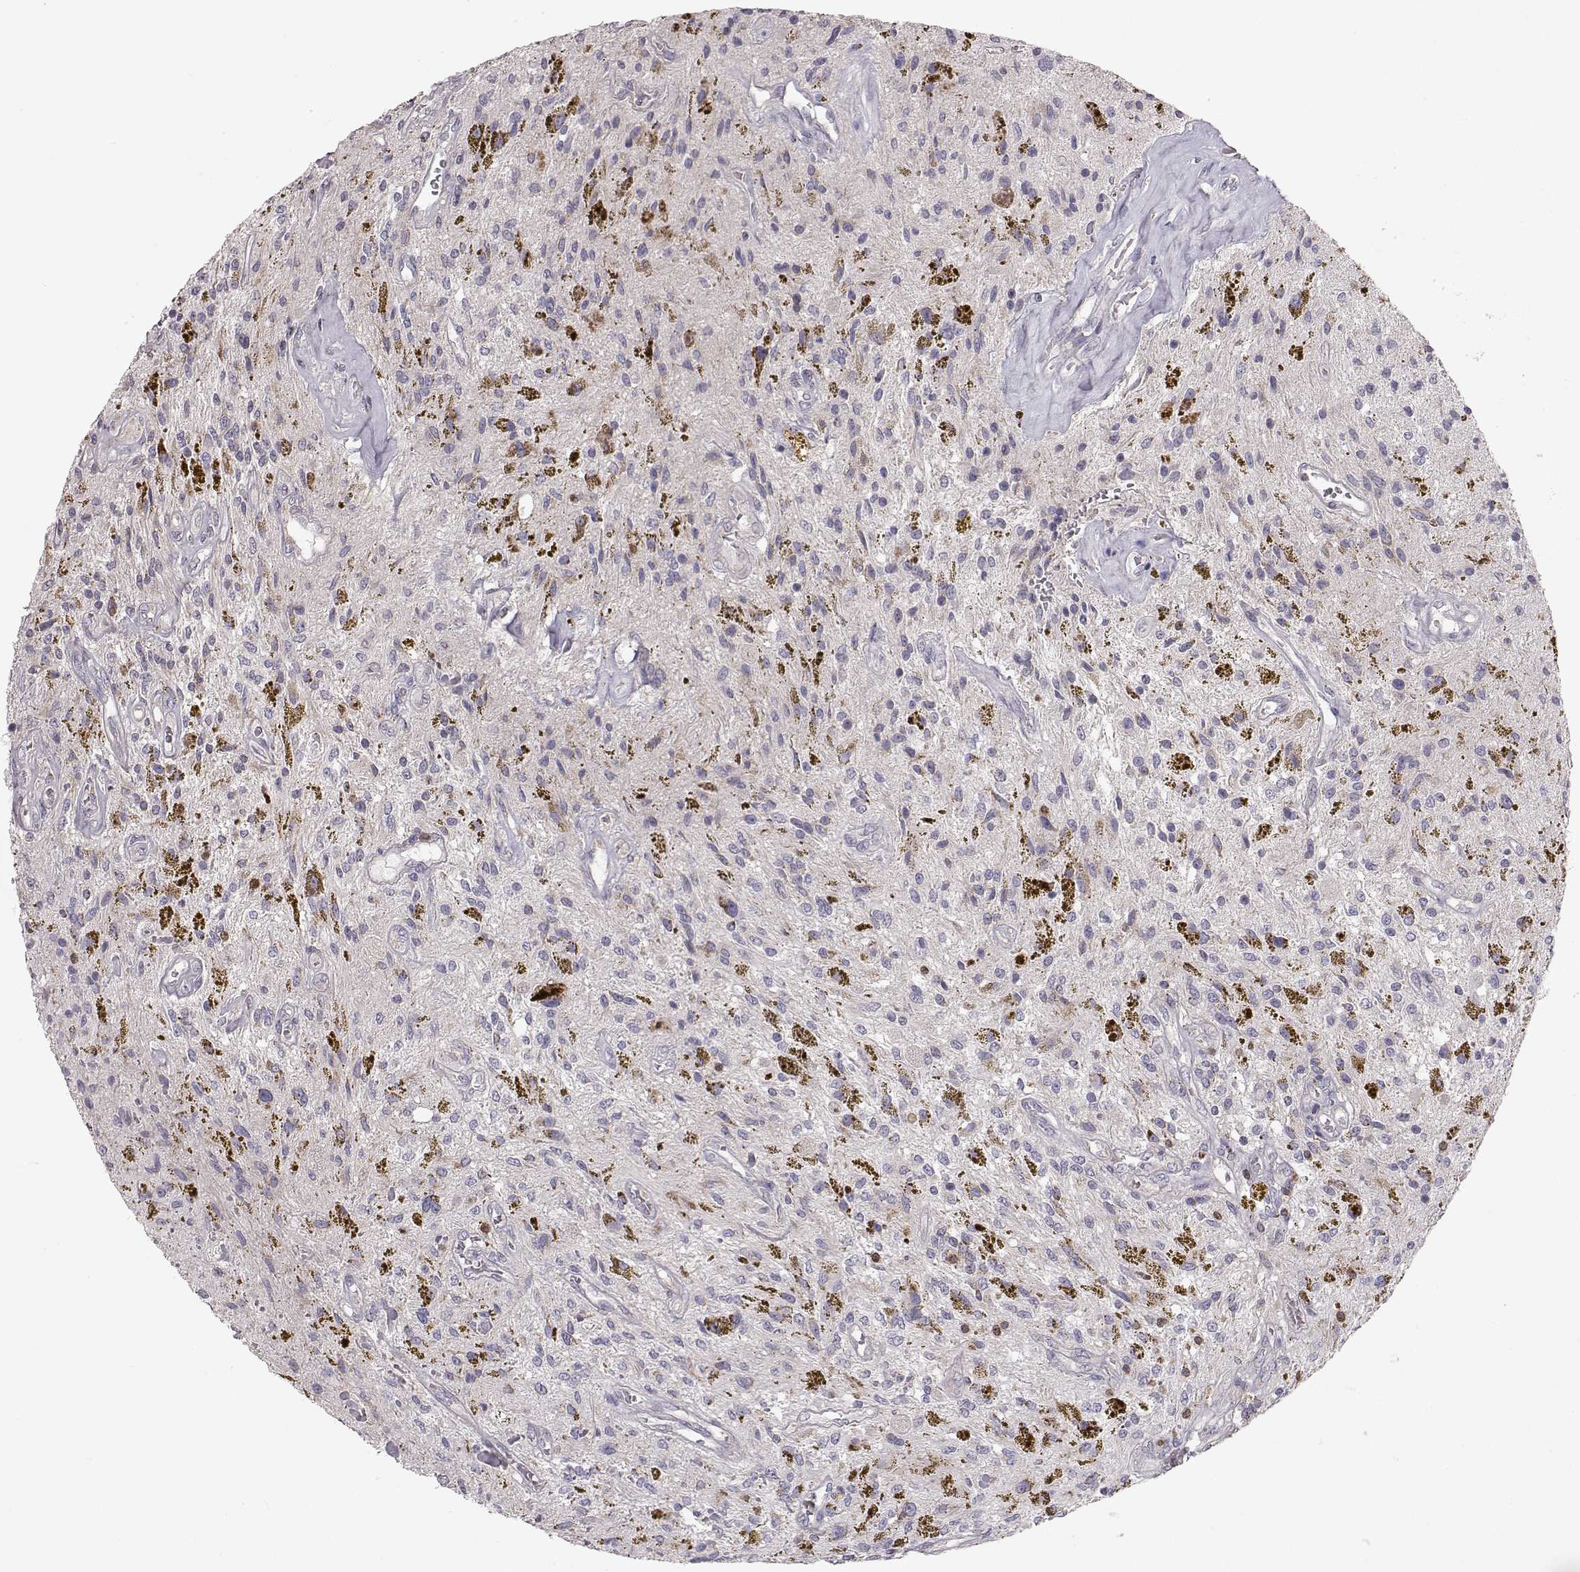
{"staining": {"intensity": "negative", "quantity": "none", "location": "none"}, "tissue": "glioma", "cell_type": "Tumor cells", "image_type": "cancer", "snomed": [{"axis": "morphology", "description": "Glioma, malignant, Low grade"}, {"axis": "topography", "description": "Cerebellum"}], "caption": "The immunohistochemistry photomicrograph has no significant positivity in tumor cells of glioma tissue.", "gene": "GRAP2", "patient": {"sex": "female", "age": 14}}